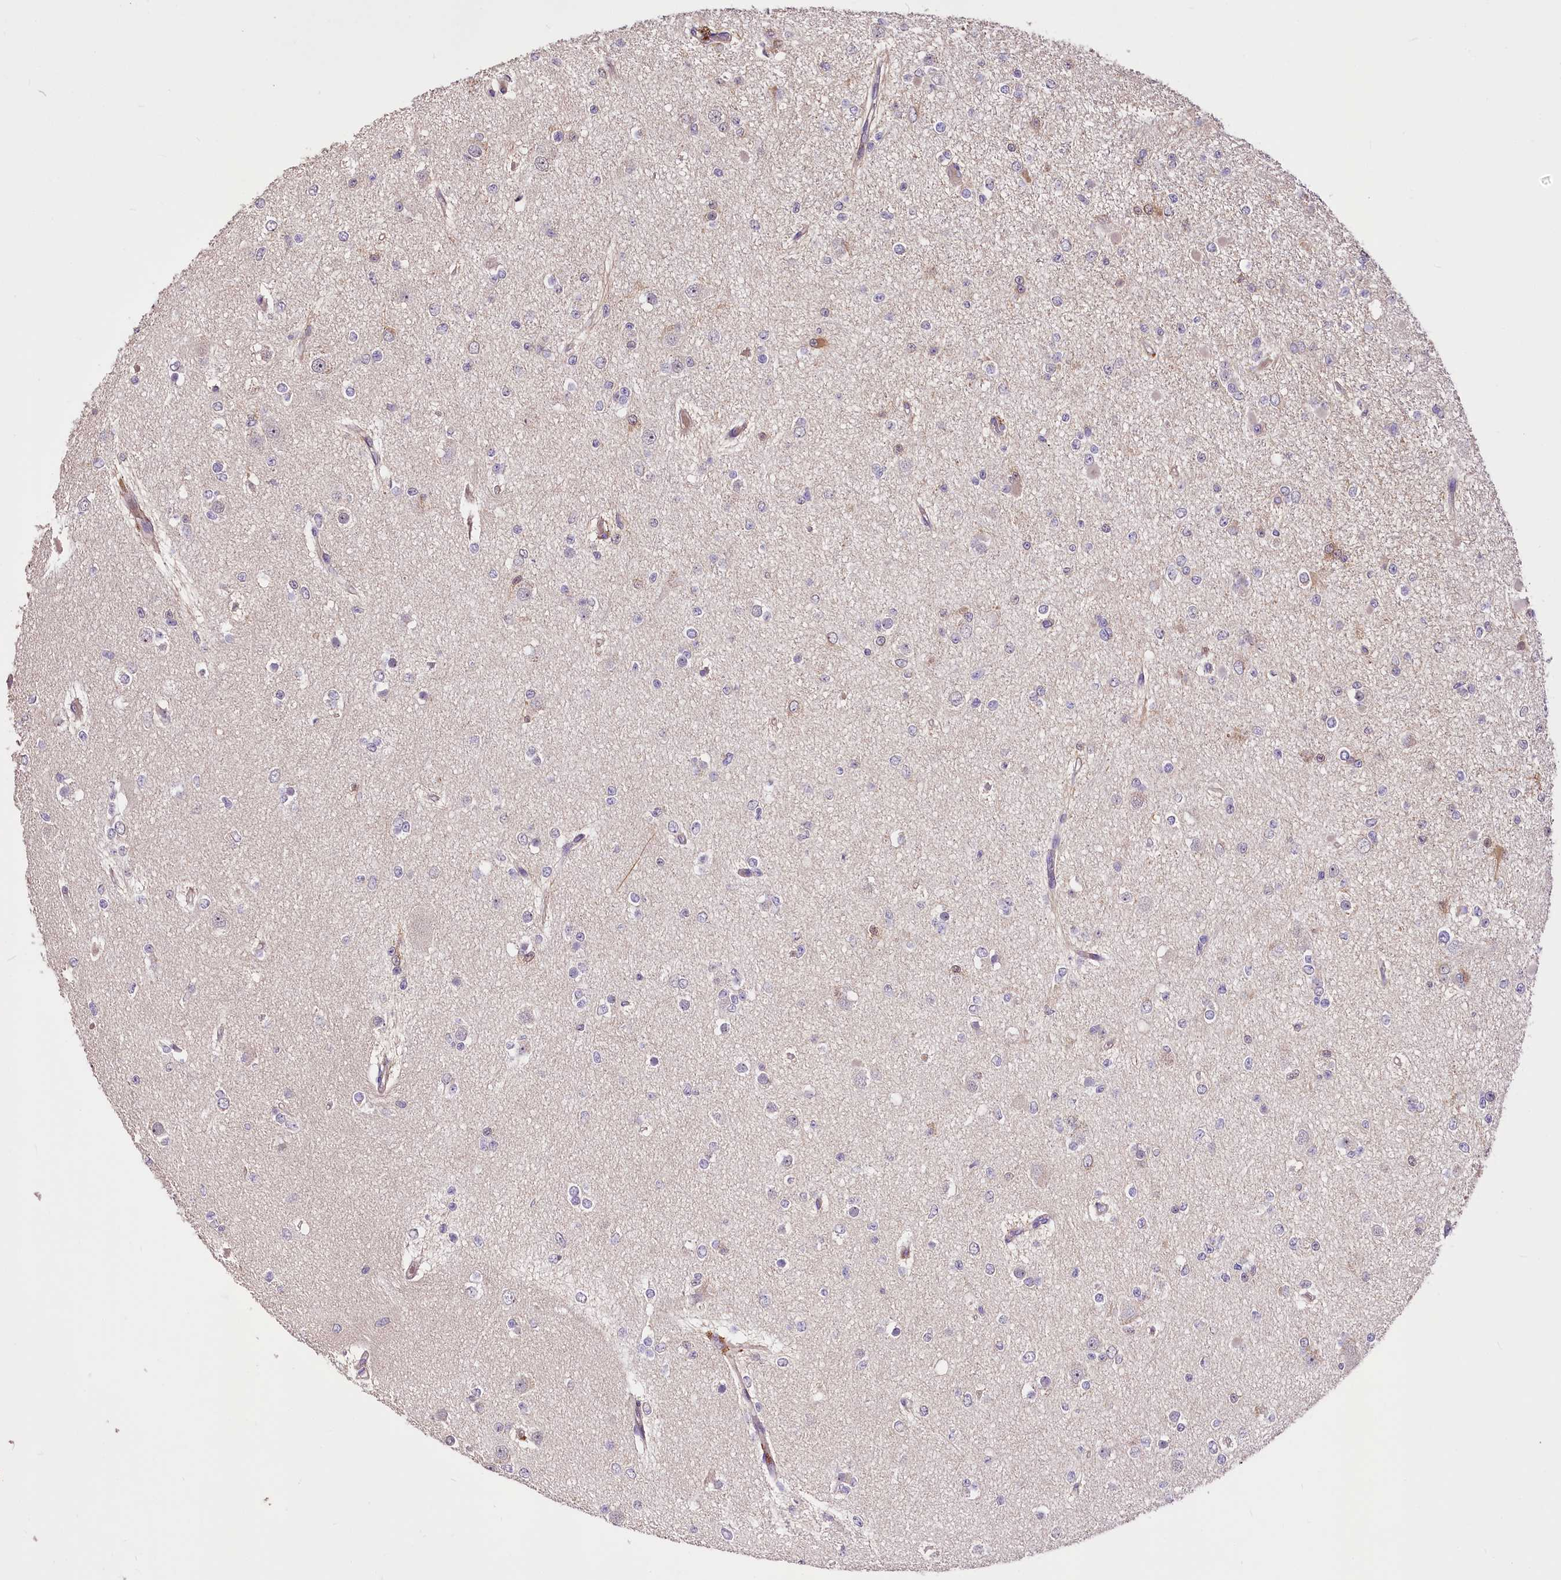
{"staining": {"intensity": "negative", "quantity": "none", "location": "none"}, "tissue": "glioma", "cell_type": "Tumor cells", "image_type": "cancer", "snomed": [{"axis": "morphology", "description": "Glioma, malignant, Low grade"}, {"axis": "topography", "description": "Brain"}], "caption": "Immunohistochemistry (IHC) of human low-grade glioma (malignant) exhibits no positivity in tumor cells.", "gene": "SERGEF", "patient": {"sex": "female", "age": 22}}